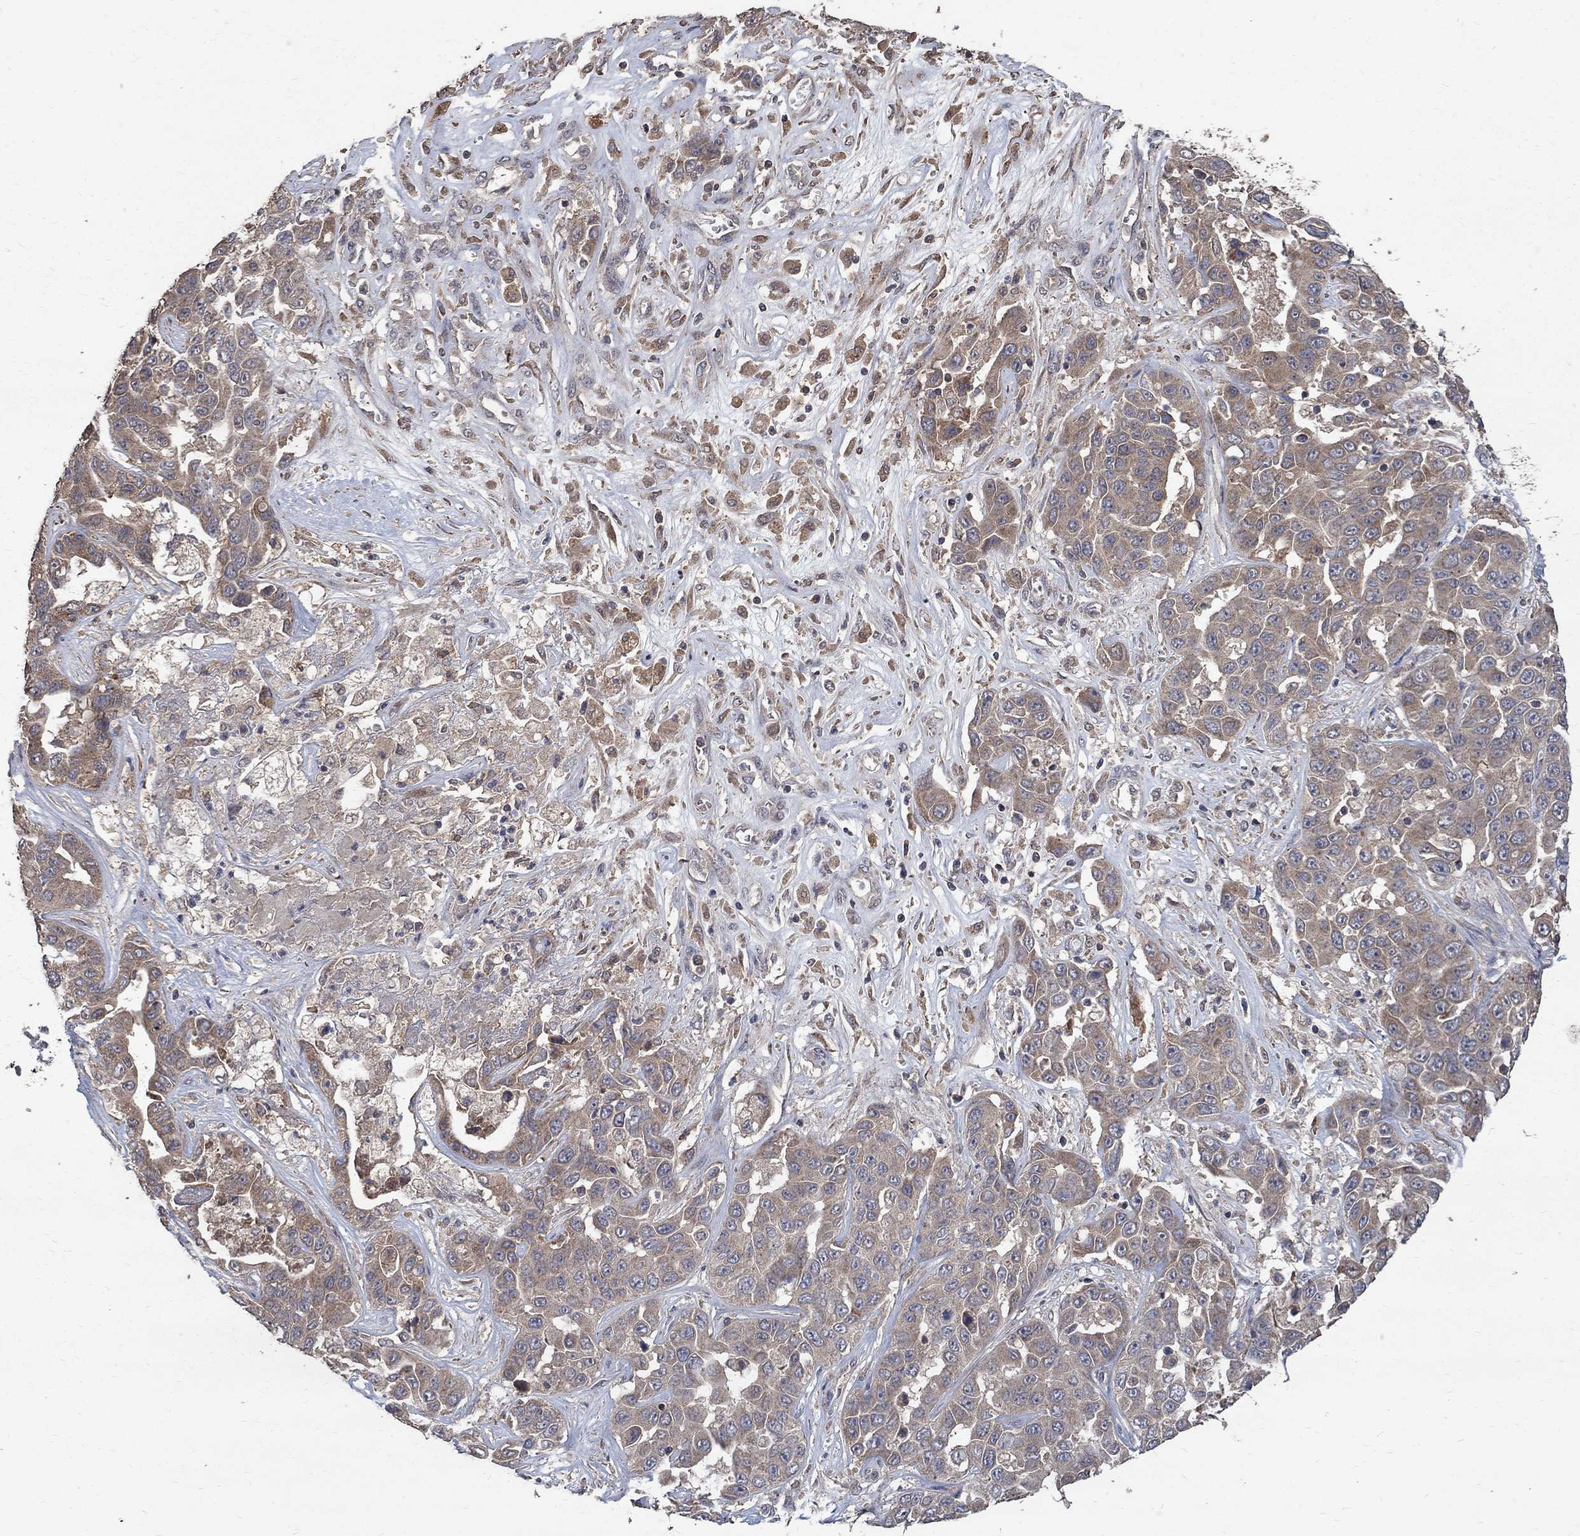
{"staining": {"intensity": "weak", "quantity": ">75%", "location": "cytoplasmic/membranous"}, "tissue": "liver cancer", "cell_type": "Tumor cells", "image_type": "cancer", "snomed": [{"axis": "morphology", "description": "Cholangiocarcinoma"}, {"axis": "topography", "description": "Liver"}], "caption": "The micrograph displays staining of liver cancer, revealing weak cytoplasmic/membranous protein expression (brown color) within tumor cells.", "gene": "C17orf75", "patient": {"sex": "female", "age": 52}}